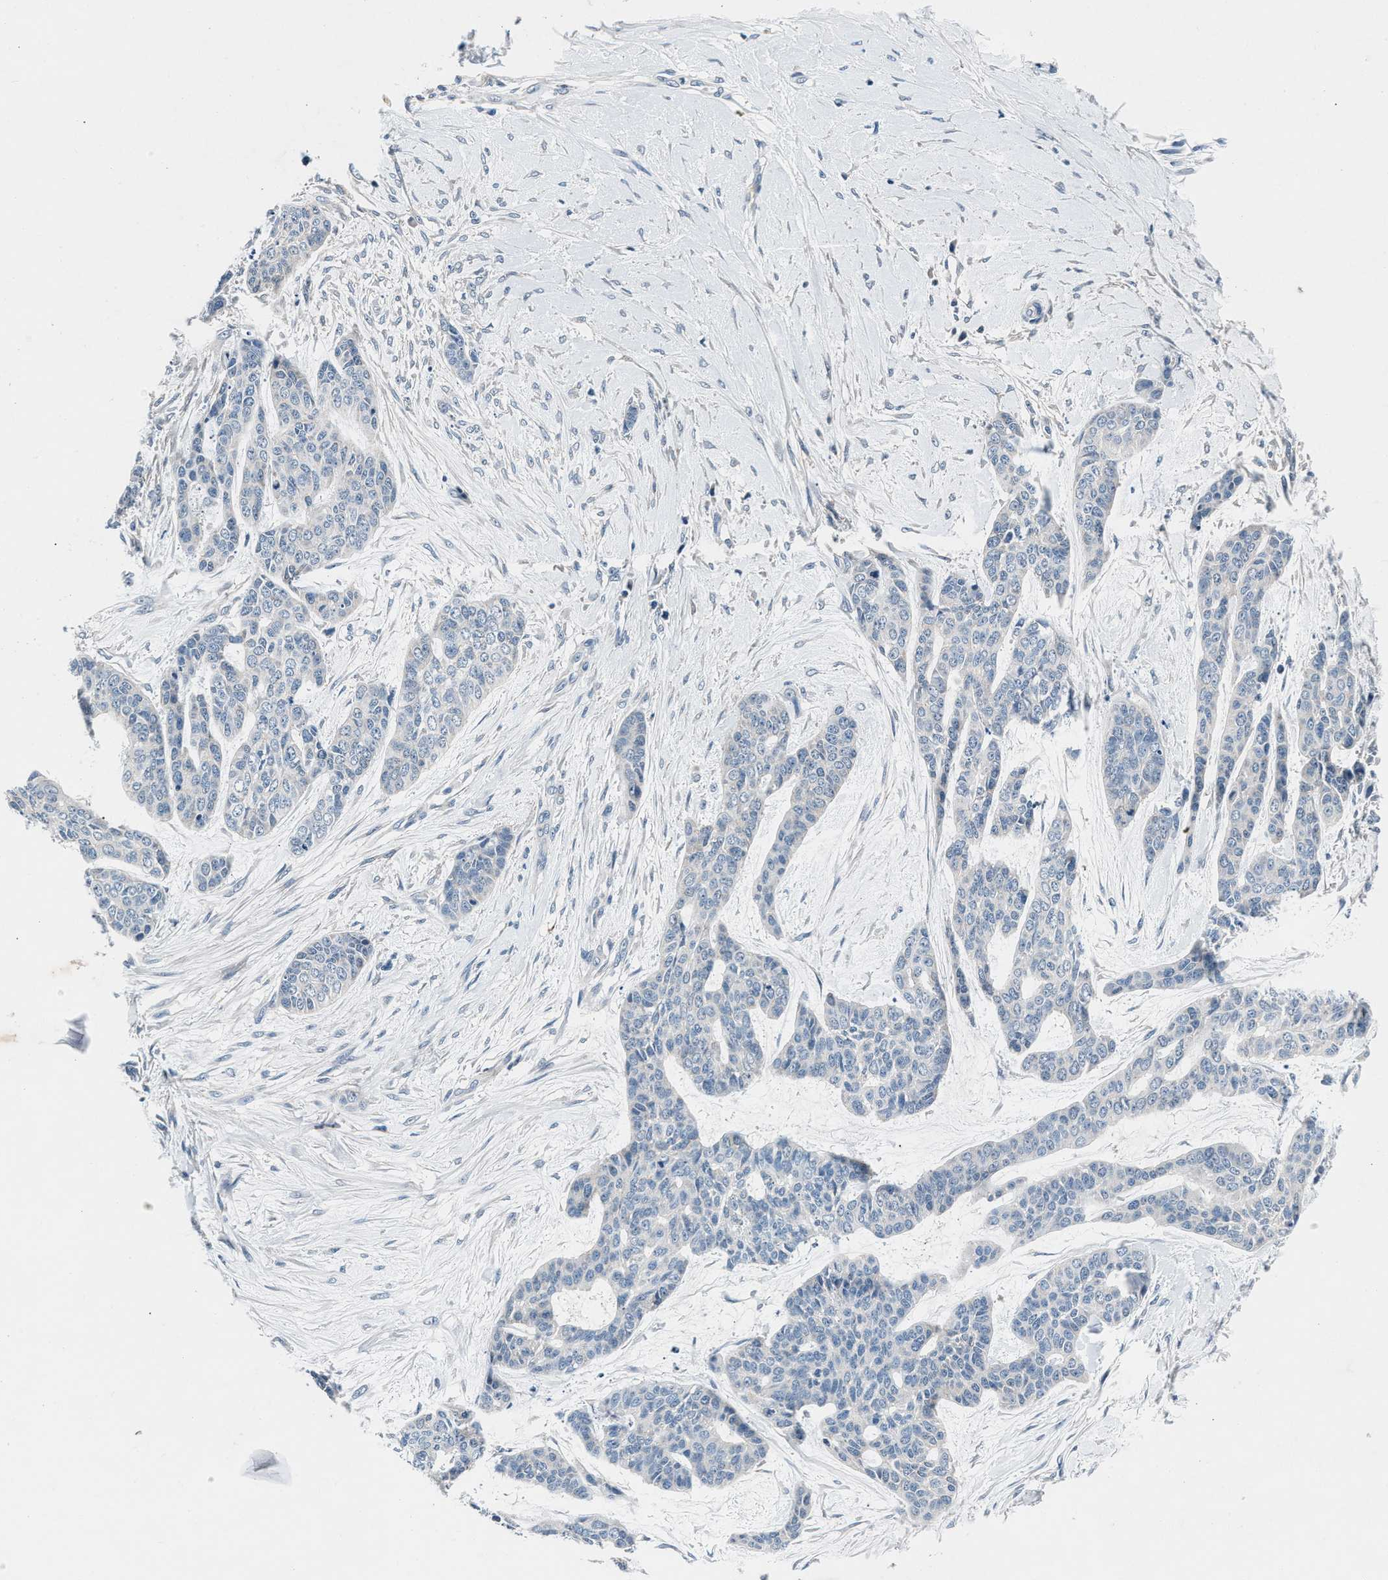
{"staining": {"intensity": "negative", "quantity": "none", "location": "none"}, "tissue": "skin cancer", "cell_type": "Tumor cells", "image_type": "cancer", "snomed": [{"axis": "morphology", "description": "Basal cell carcinoma"}, {"axis": "topography", "description": "Skin"}], "caption": "Immunohistochemical staining of human skin basal cell carcinoma displays no significant expression in tumor cells. Nuclei are stained in blue.", "gene": "DENND6B", "patient": {"sex": "female", "age": 64}}